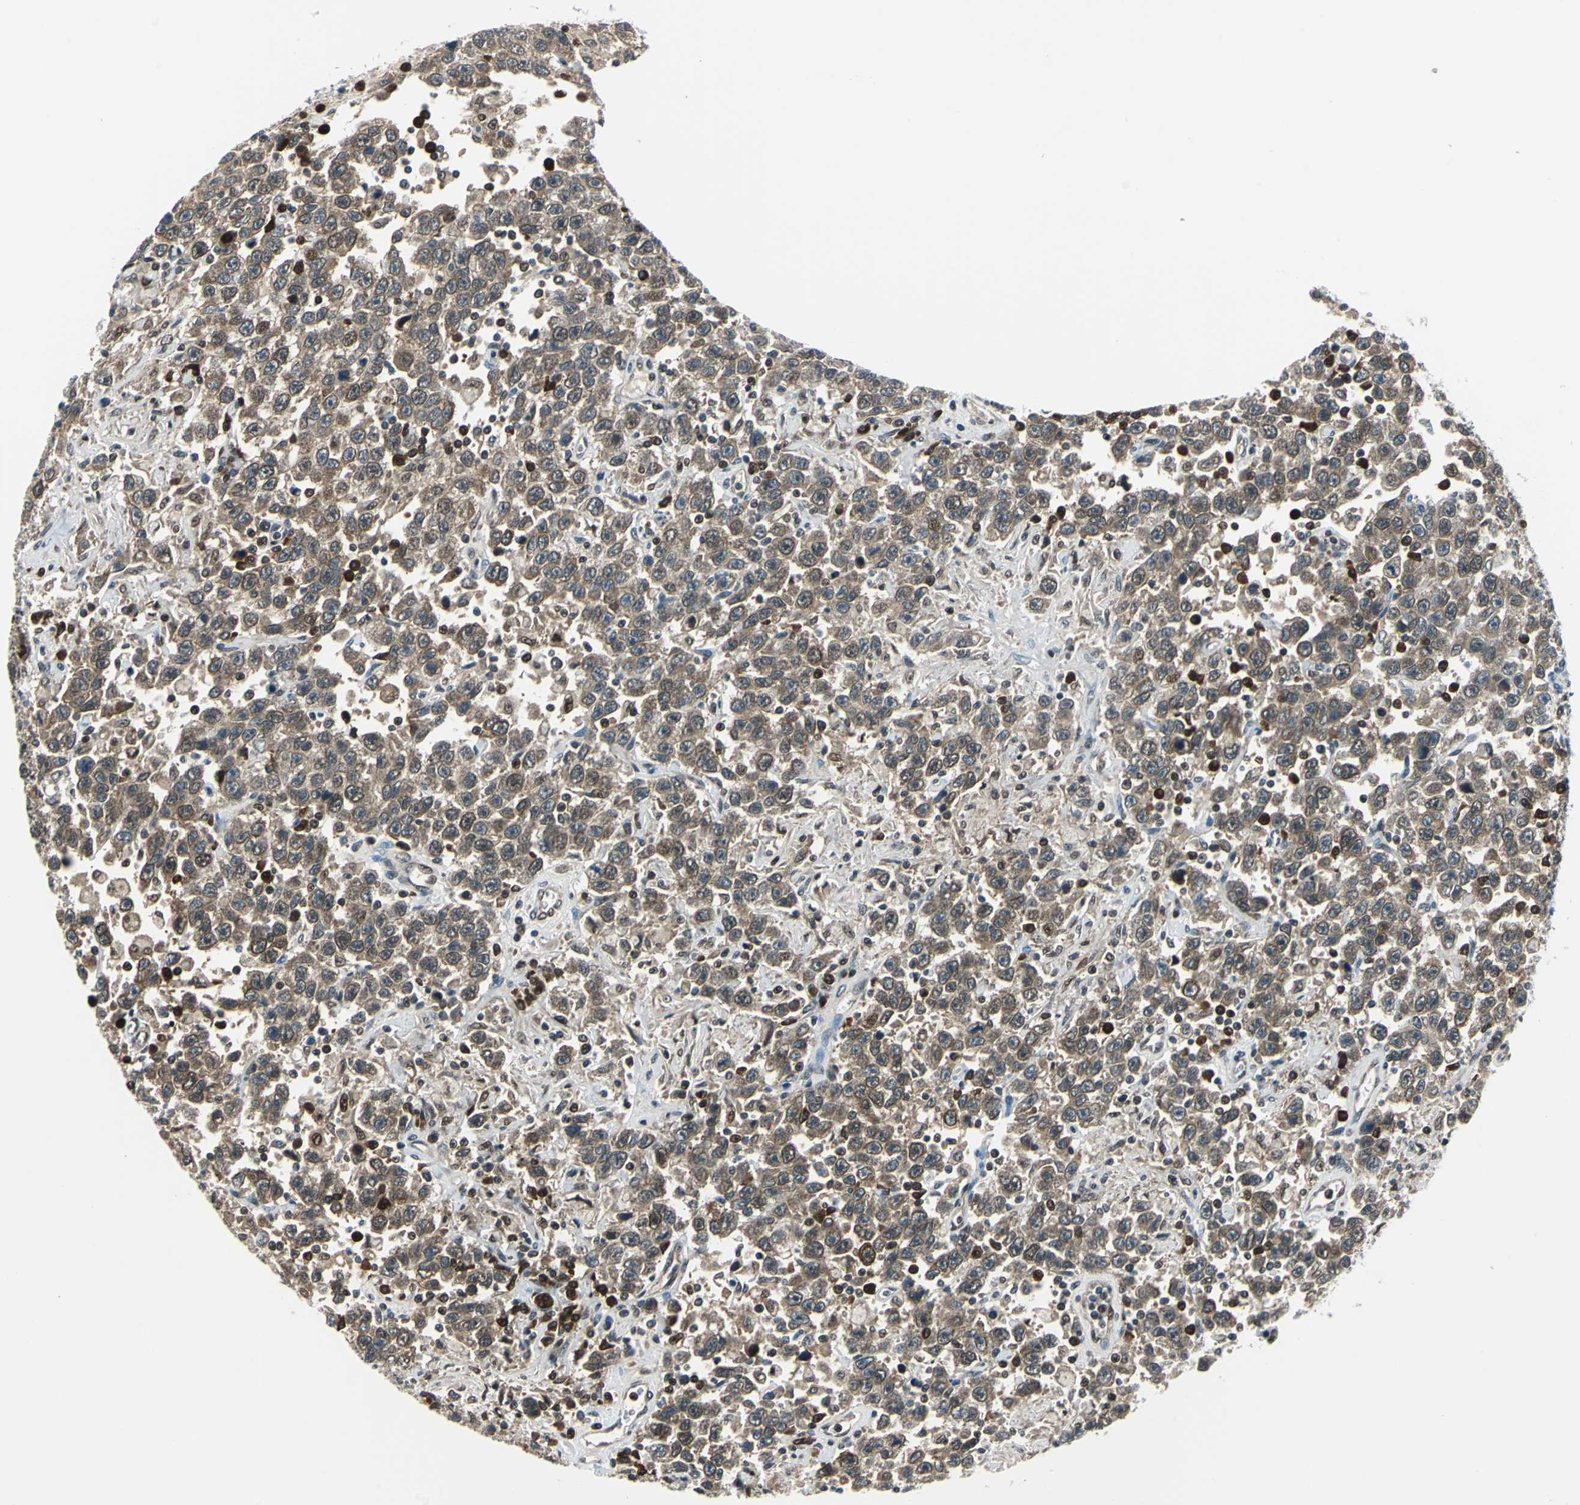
{"staining": {"intensity": "moderate", "quantity": ">75%", "location": "cytoplasmic/membranous,nuclear"}, "tissue": "testis cancer", "cell_type": "Tumor cells", "image_type": "cancer", "snomed": [{"axis": "morphology", "description": "Seminoma, NOS"}, {"axis": "topography", "description": "Testis"}], "caption": "Tumor cells reveal moderate cytoplasmic/membranous and nuclear expression in approximately >75% of cells in testis cancer.", "gene": "POLR3K", "patient": {"sex": "male", "age": 41}}